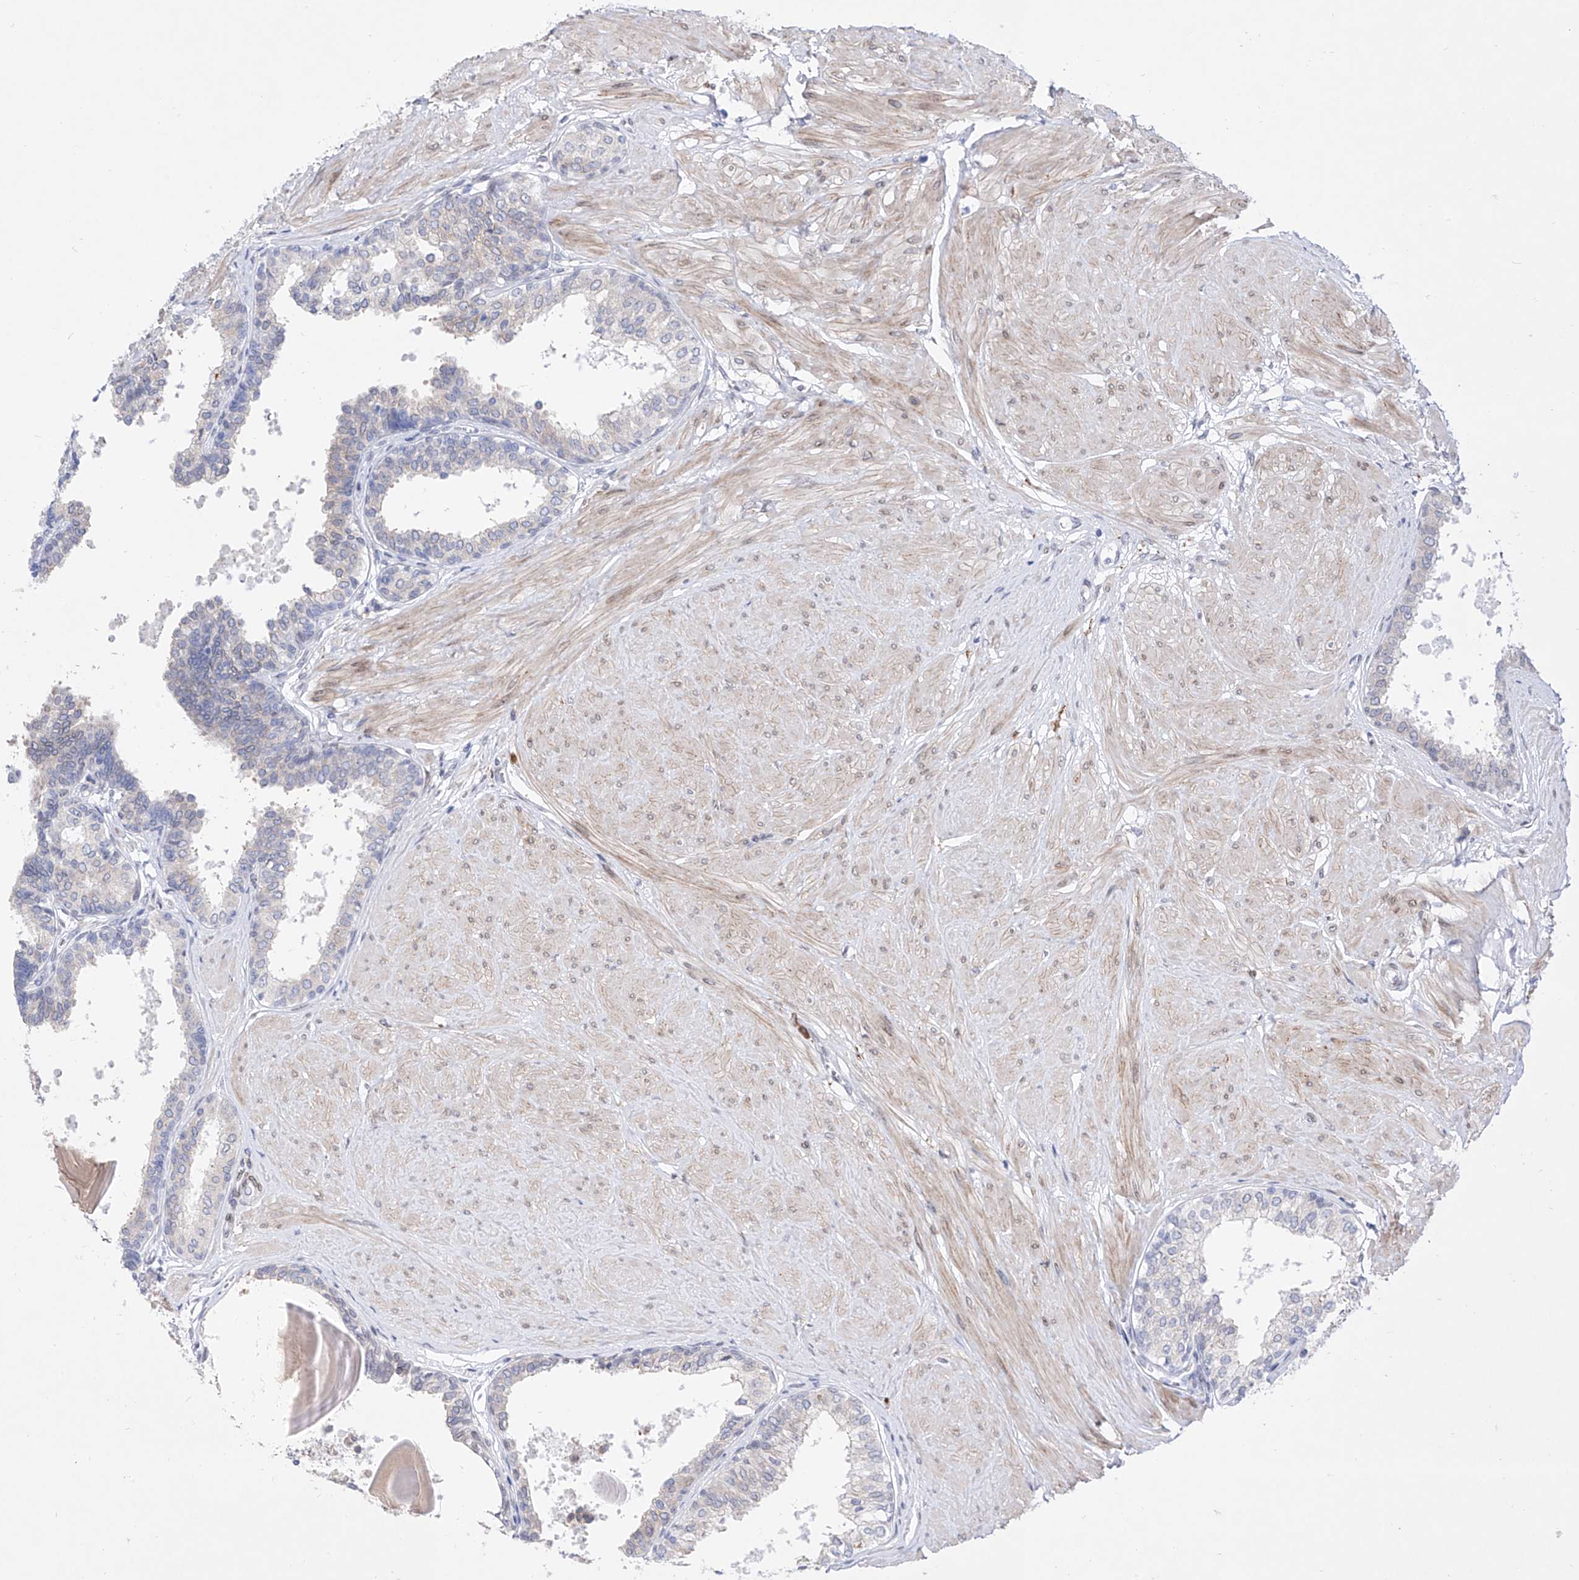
{"staining": {"intensity": "negative", "quantity": "none", "location": "none"}, "tissue": "prostate", "cell_type": "Glandular cells", "image_type": "normal", "snomed": [{"axis": "morphology", "description": "Normal tissue, NOS"}, {"axis": "topography", "description": "Prostate"}], "caption": "A micrograph of prostate stained for a protein displays no brown staining in glandular cells. The staining was performed using DAB (3,3'-diaminobenzidine) to visualize the protein expression in brown, while the nuclei were stained in blue with hematoxylin (Magnification: 20x).", "gene": "LCLAT1", "patient": {"sex": "male", "age": 48}}